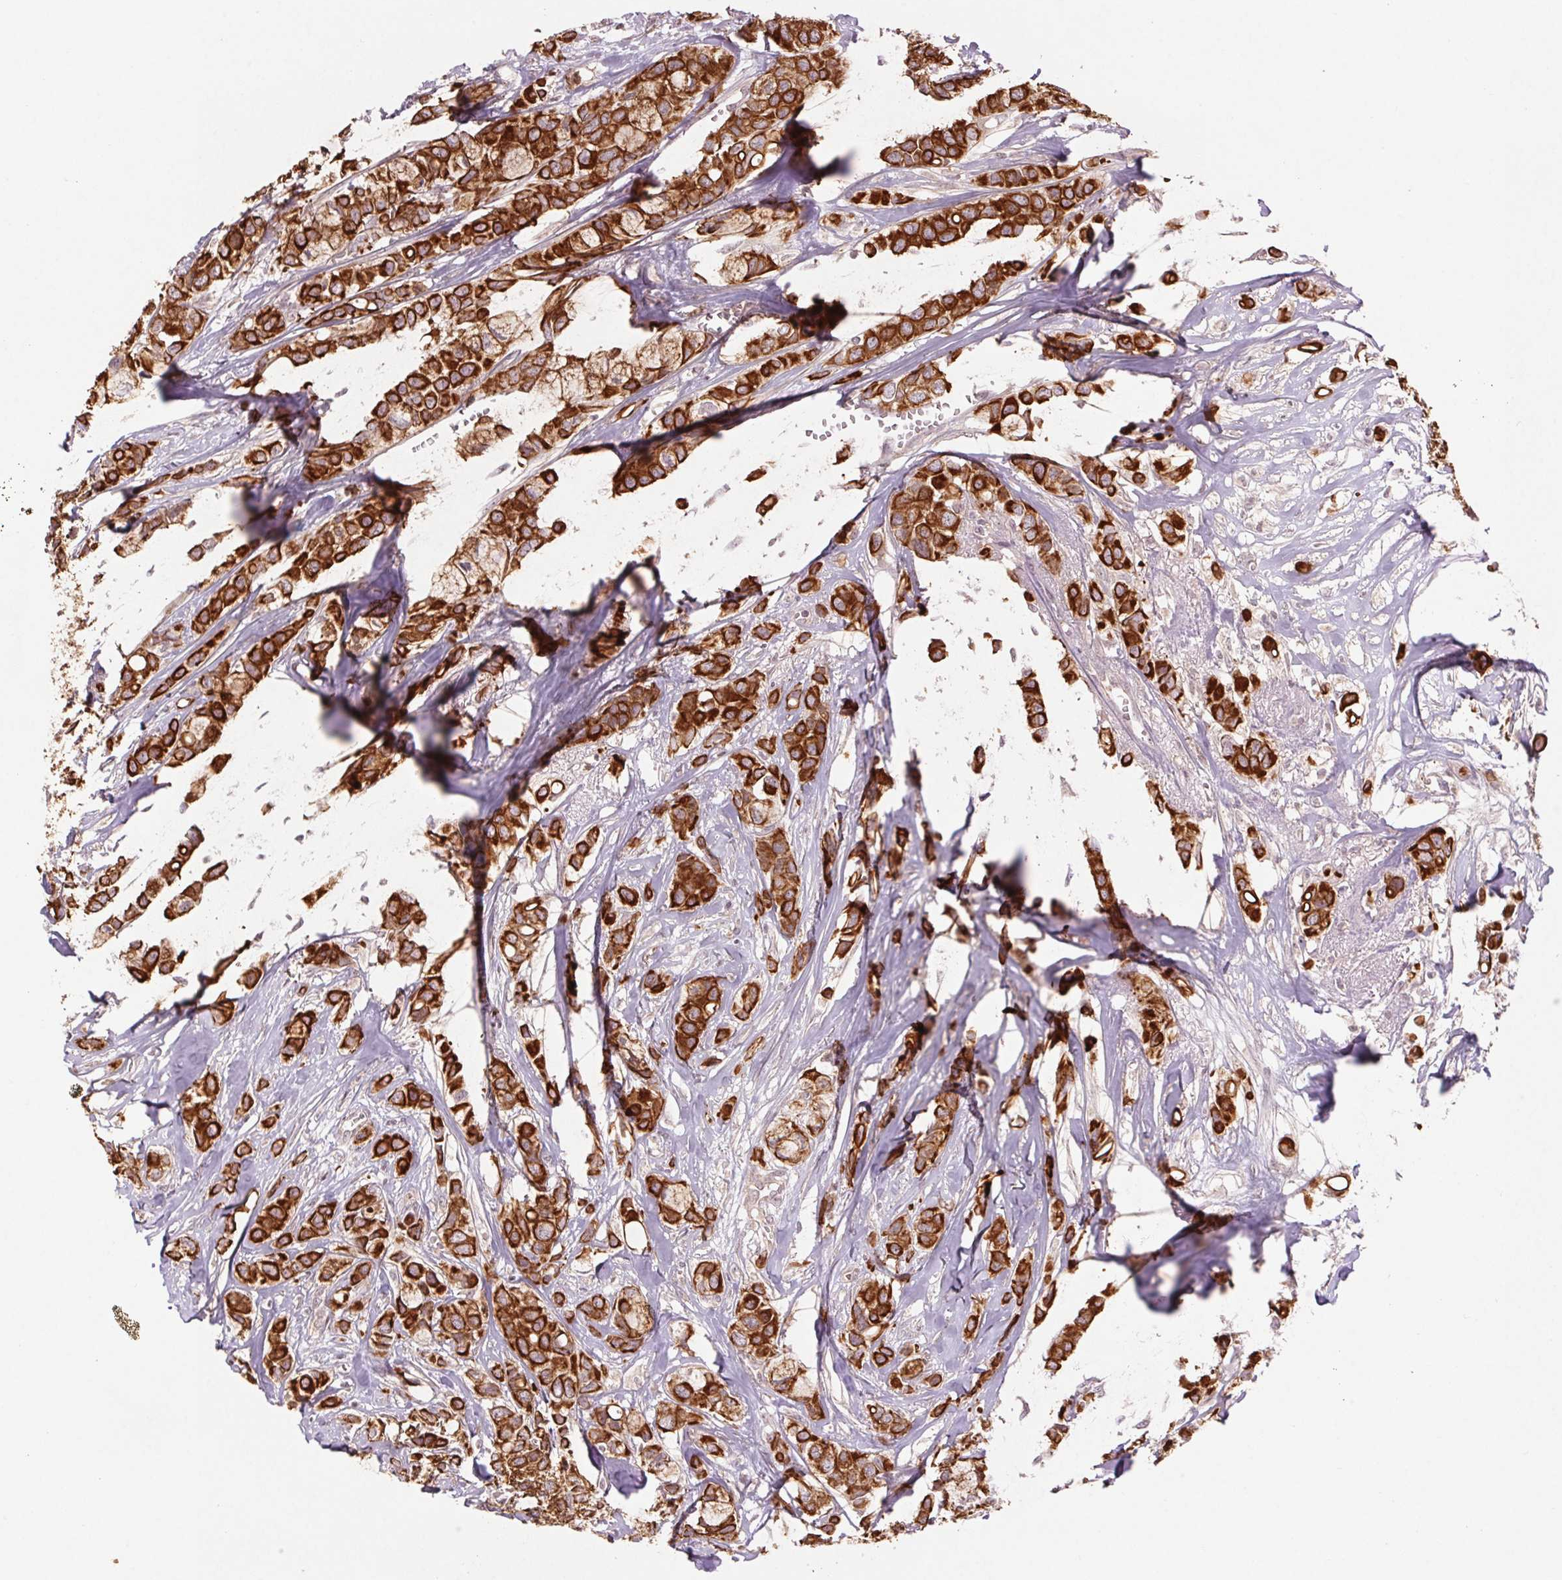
{"staining": {"intensity": "strong", "quantity": ">75%", "location": "cytoplasmic/membranous"}, "tissue": "breast cancer", "cell_type": "Tumor cells", "image_type": "cancer", "snomed": [{"axis": "morphology", "description": "Duct carcinoma"}, {"axis": "topography", "description": "Breast"}], "caption": "Immunohistochemistry (IHC) (DAB (3,3'-diaminobenzidine)) staining of breast cancer exhibits strong cytoplasmic/membranous protein staining in approximately >75% of tumor cells. The staining was performed using DAB to visualize the protein expression in brown, while the nuclei were stained in blue with hematoxylin (Magnification: 20x).", "gene": "SMLR1", "patient": {"sex": "female", "age": 85}}